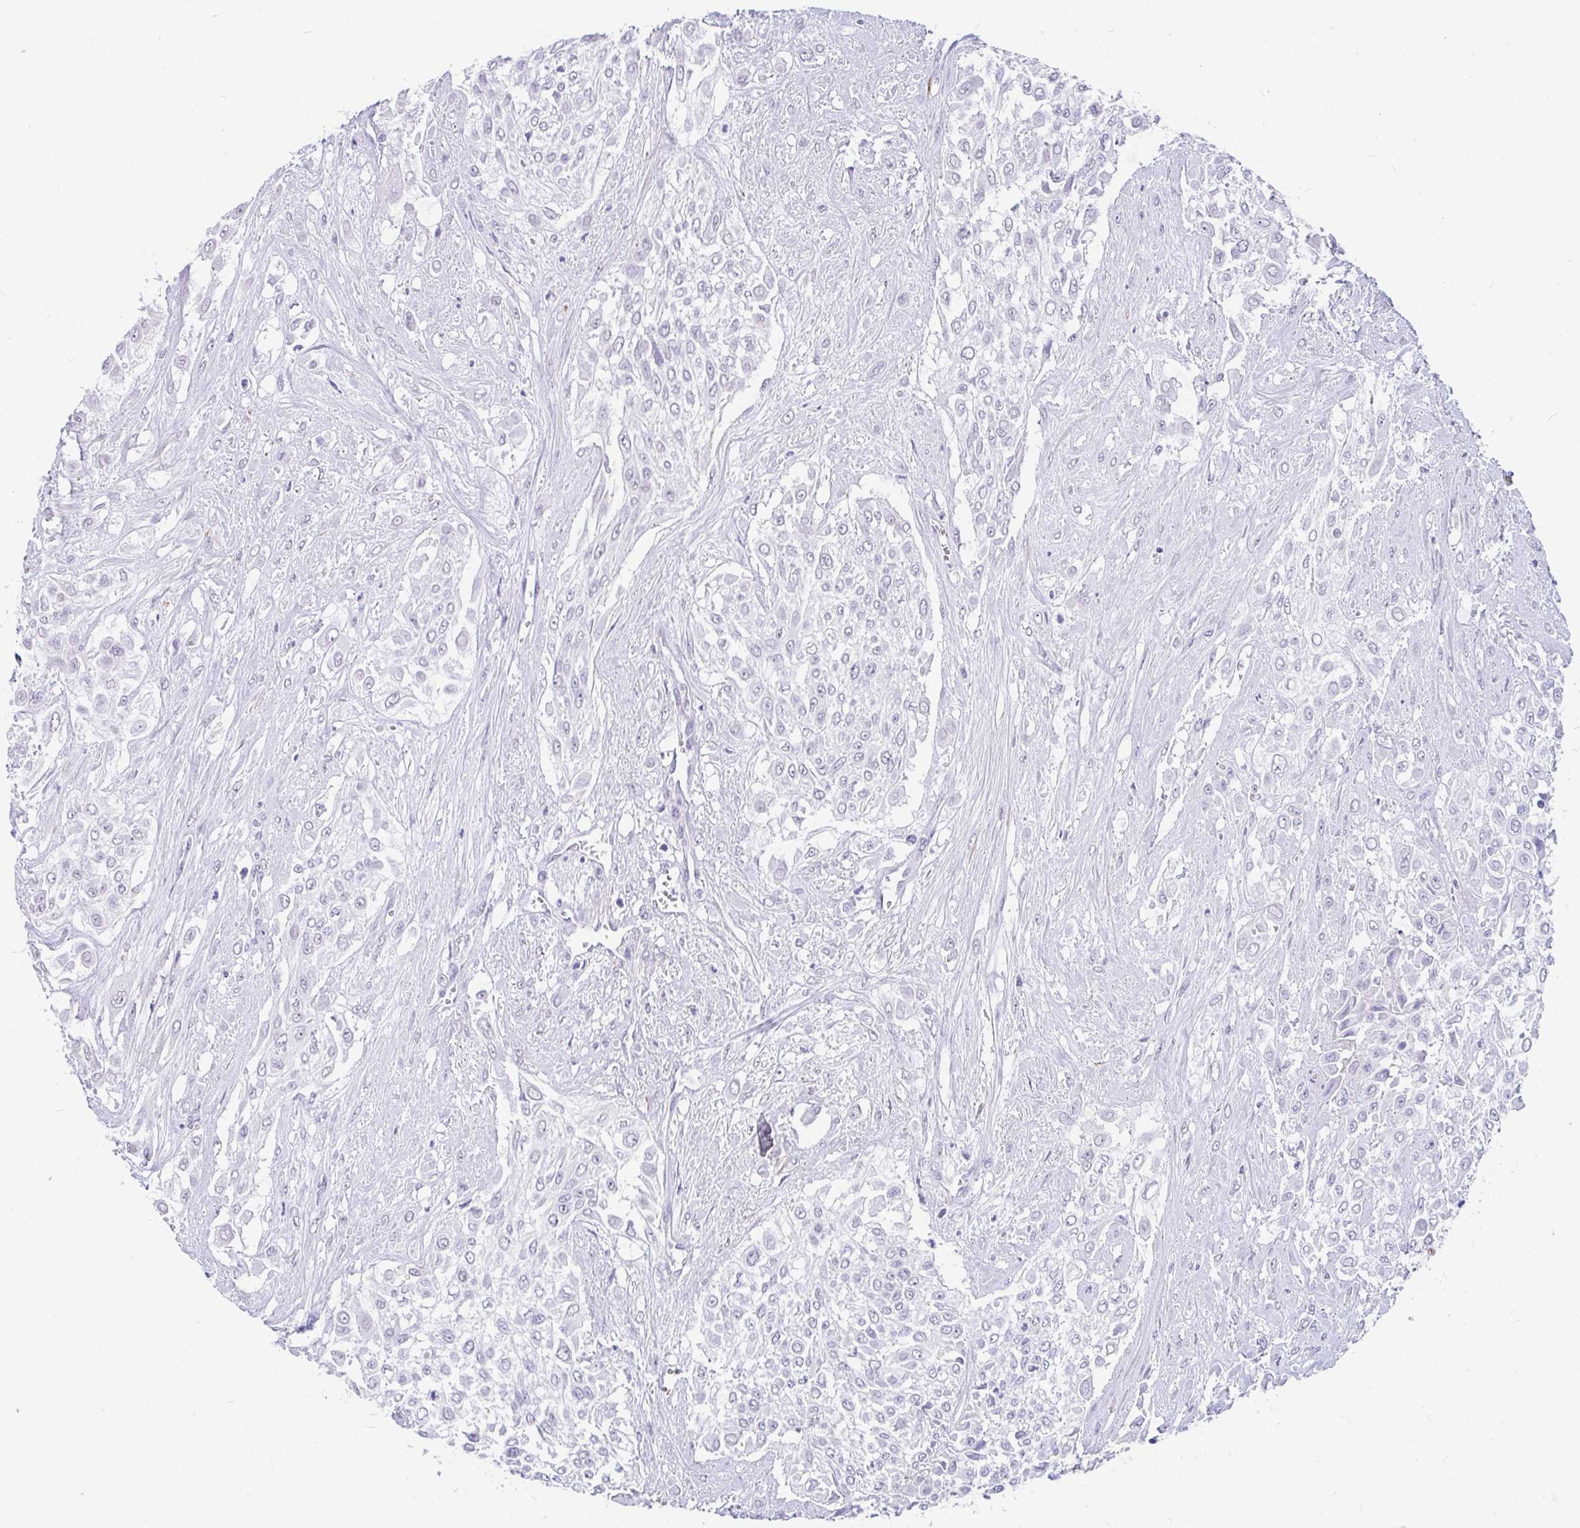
{"staining": {"intensity": "negative", "quantity": "none", "location": "none"}, "tissue": "urothelial cancer", "cell_type": "Tumor cells", "image_type": "cancer", "snomed": [{"axis": "morphology", "description": "Urothelial carcinoma, High grade"}, {"axis": "topography", "description": "Urinary bladder"}], "caption": "There is no significant positivity in tumor cells of urothelial cancer.", "gene": "EML5", "patient": {"sex": "male", "age": 57}}